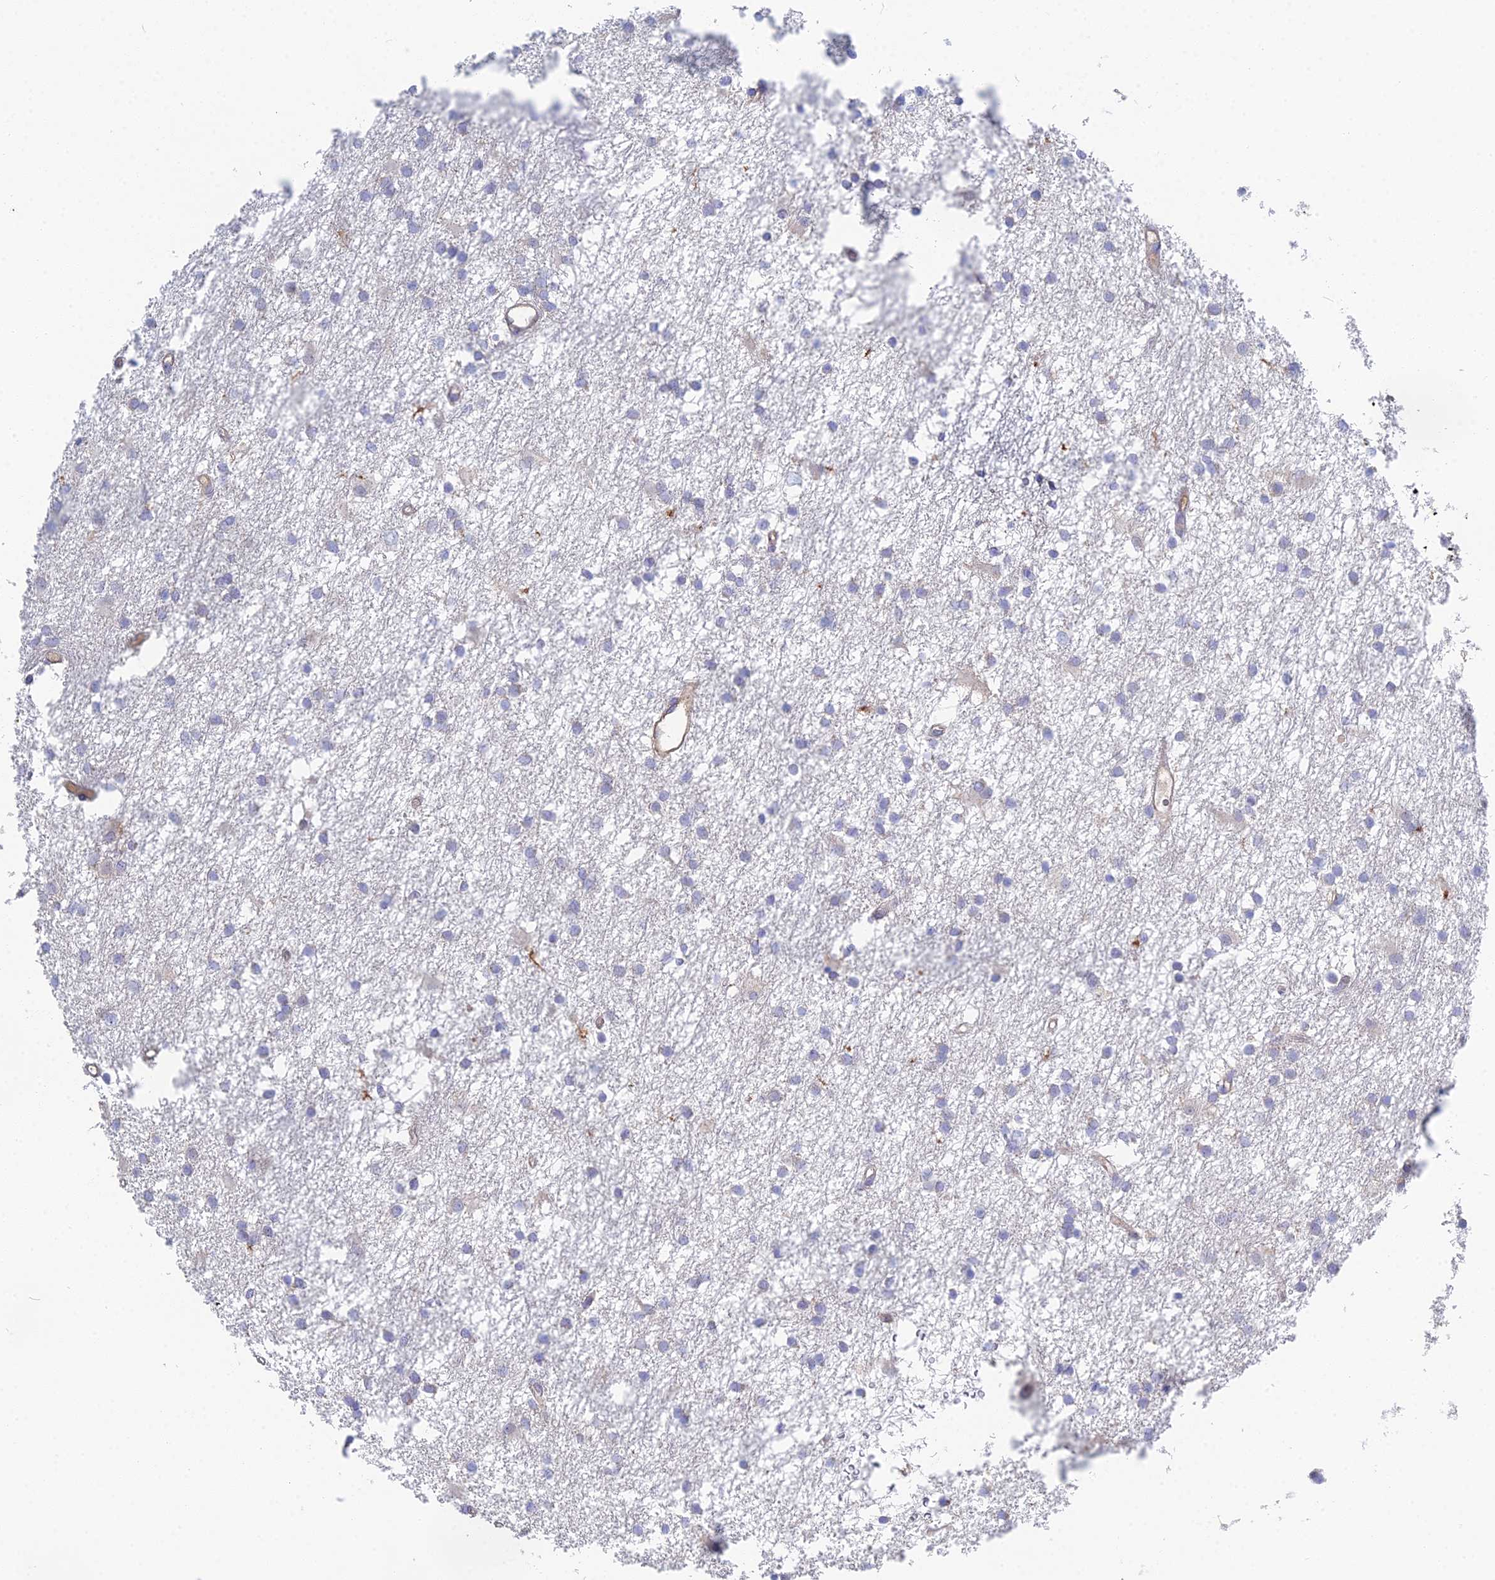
{"staining": {"intensity": "negative", "quantity": "none", "location": "none"}, "tissue": "glioma", "cell_type": "Tumor cells", "image_type": "cancer", "snomed": [{"axis": "morphology", "description": "Glioma, malignant, High grade"}, {"axis": "topography", "description": "Brain"}], "caption": "IHC image of malignant high-grade glioma stained for a protein (brown), which displays no staining in tumor cells.", "gene": "DNAH14", "patient": {"sex": "male", "age": 77}}